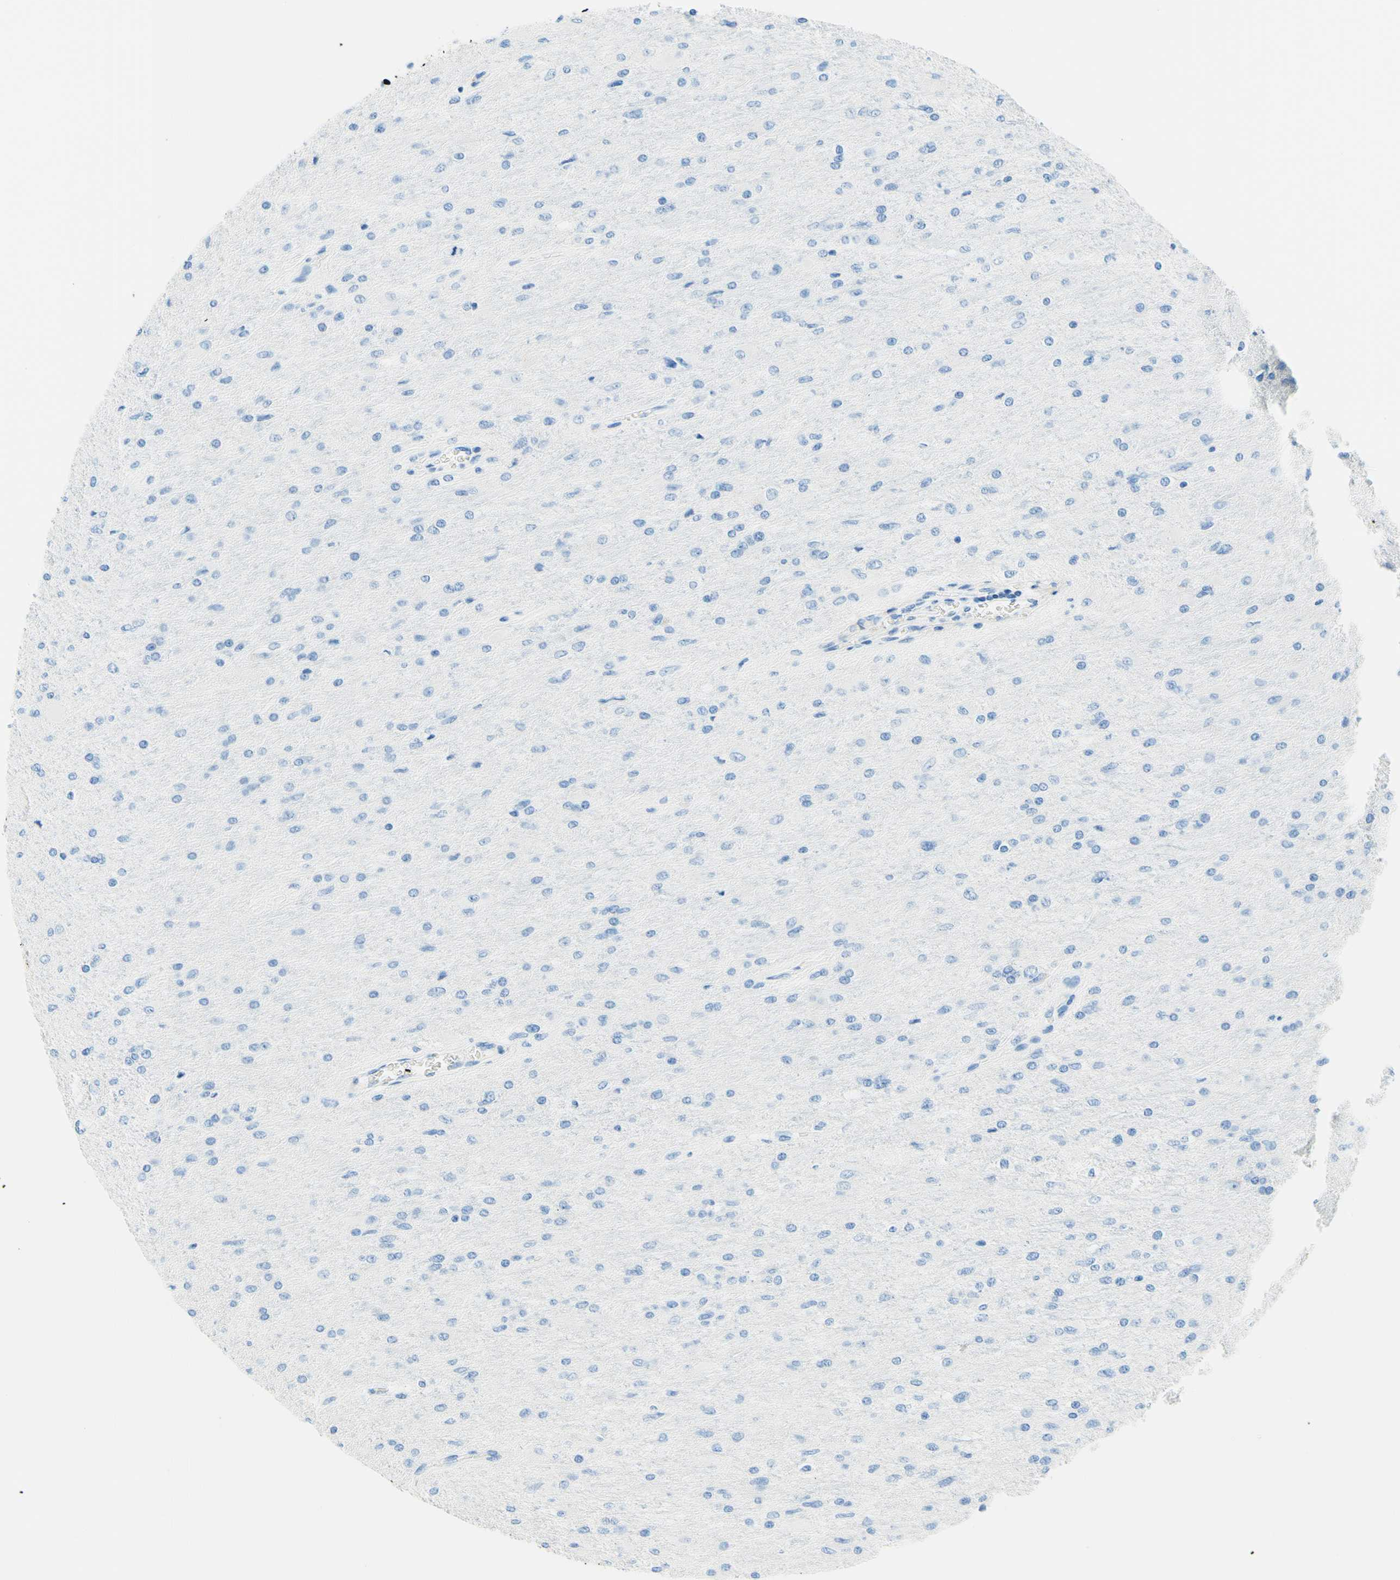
{"staining": {"intensity": "negative", "quantity": "none", "location": "none"}, "tissue": "glioma", "cell_type": "Tumor cells", "image_type": "cancer", "snomed": [{"axis": "morphology", "description": "Glioma, malignant, High grade"}, {"axis": "topography", "description": "Cerebral cortex"}], "caption": "There is no significant positivity in tumor cells of glioma.", "gene": "MFAP5", "patient": {"sex": "female", "age": 36}}